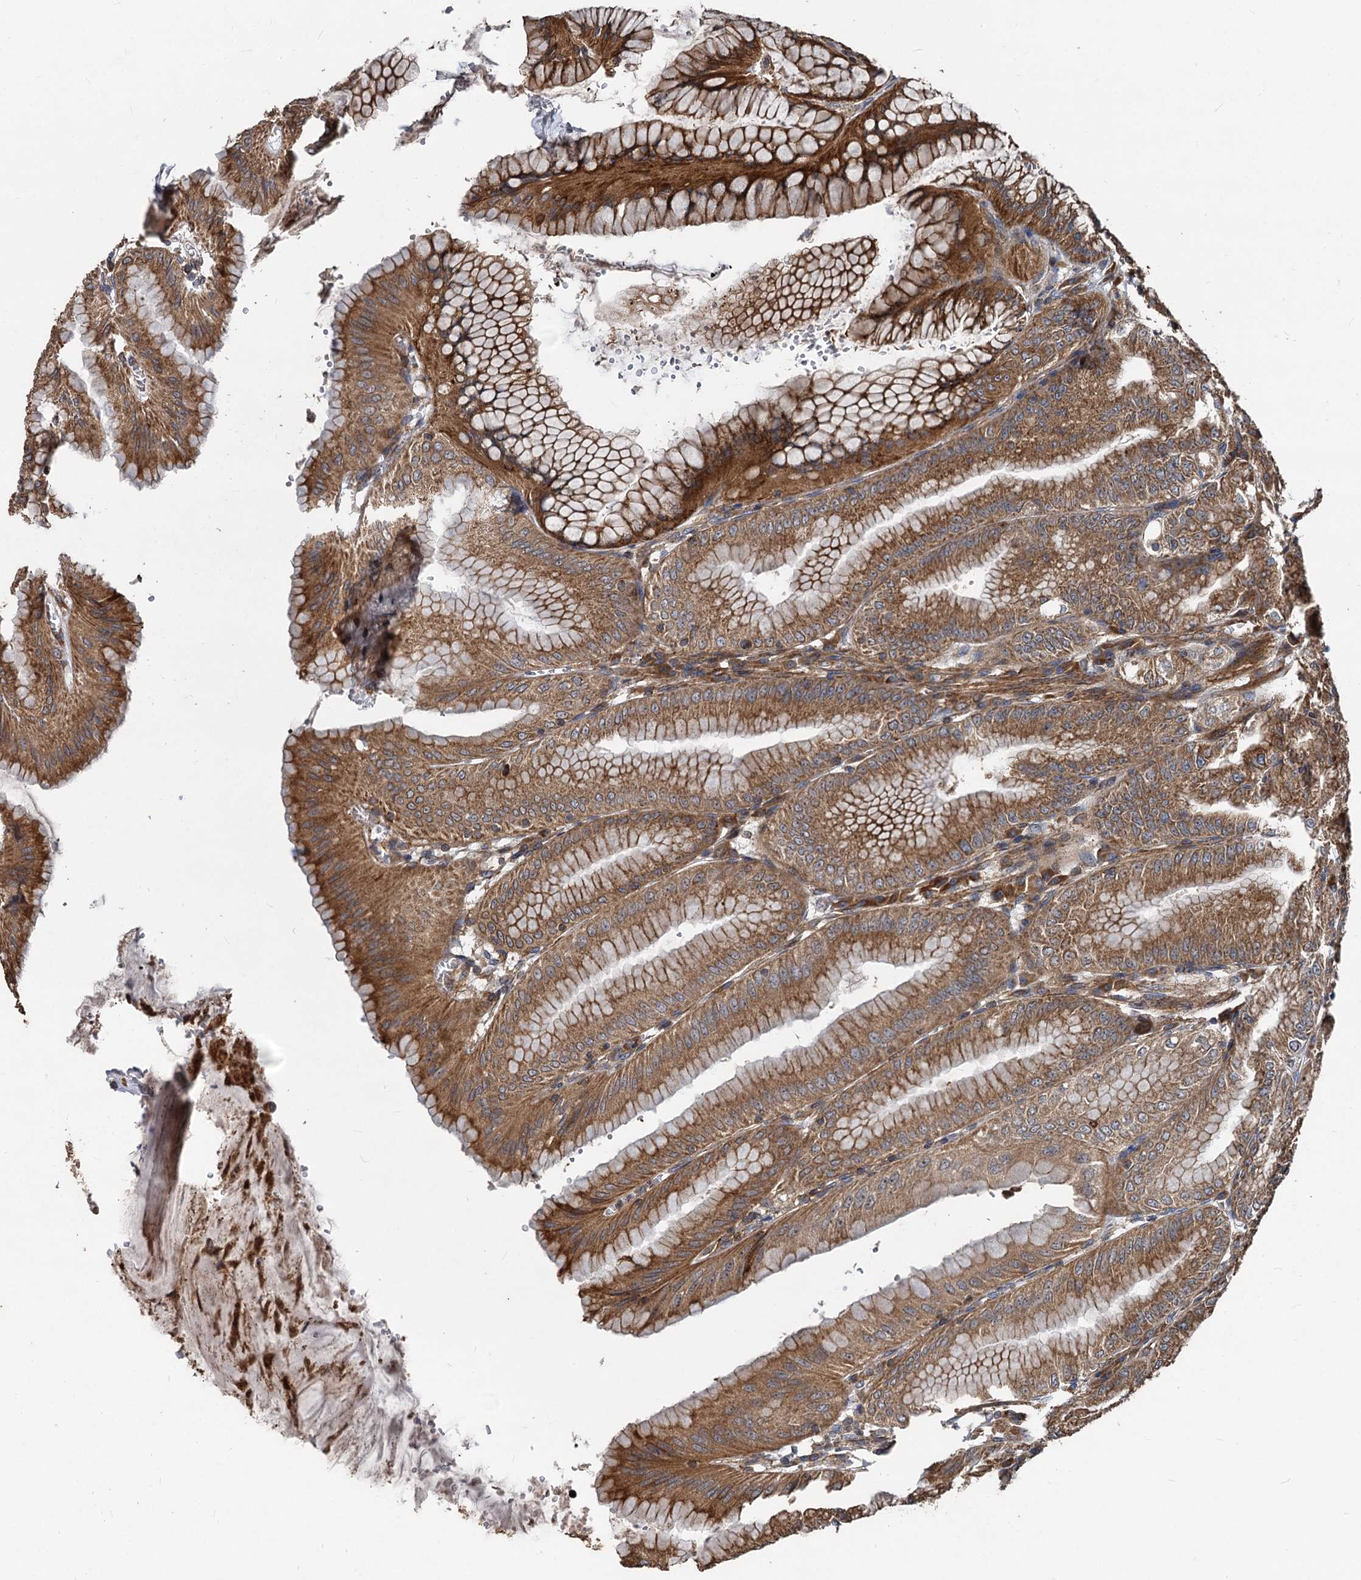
{"staining": {"intensity": "strong", "quantity": ">75%", "location": "cytoplasmic/membranous"}, "tissue": "stomach", "cell_type": "Glandular cells", "image_type": "normal", "snomed": [{"axis": "morphology", "description": "Normal tissue, NOS"}, {"axis": "topography", "description": "Stomach, lower"}], "caption": "This image reveals unremarkable stomach stained with immunohistochemistry to label a protein in brown. The cytoplasmic/membranous of glandular cells show strong positivity for the protein. Nuclei are counter-stained blue.", "gene": "STIM1", "patient": {"sex": "male", "age": 71}}